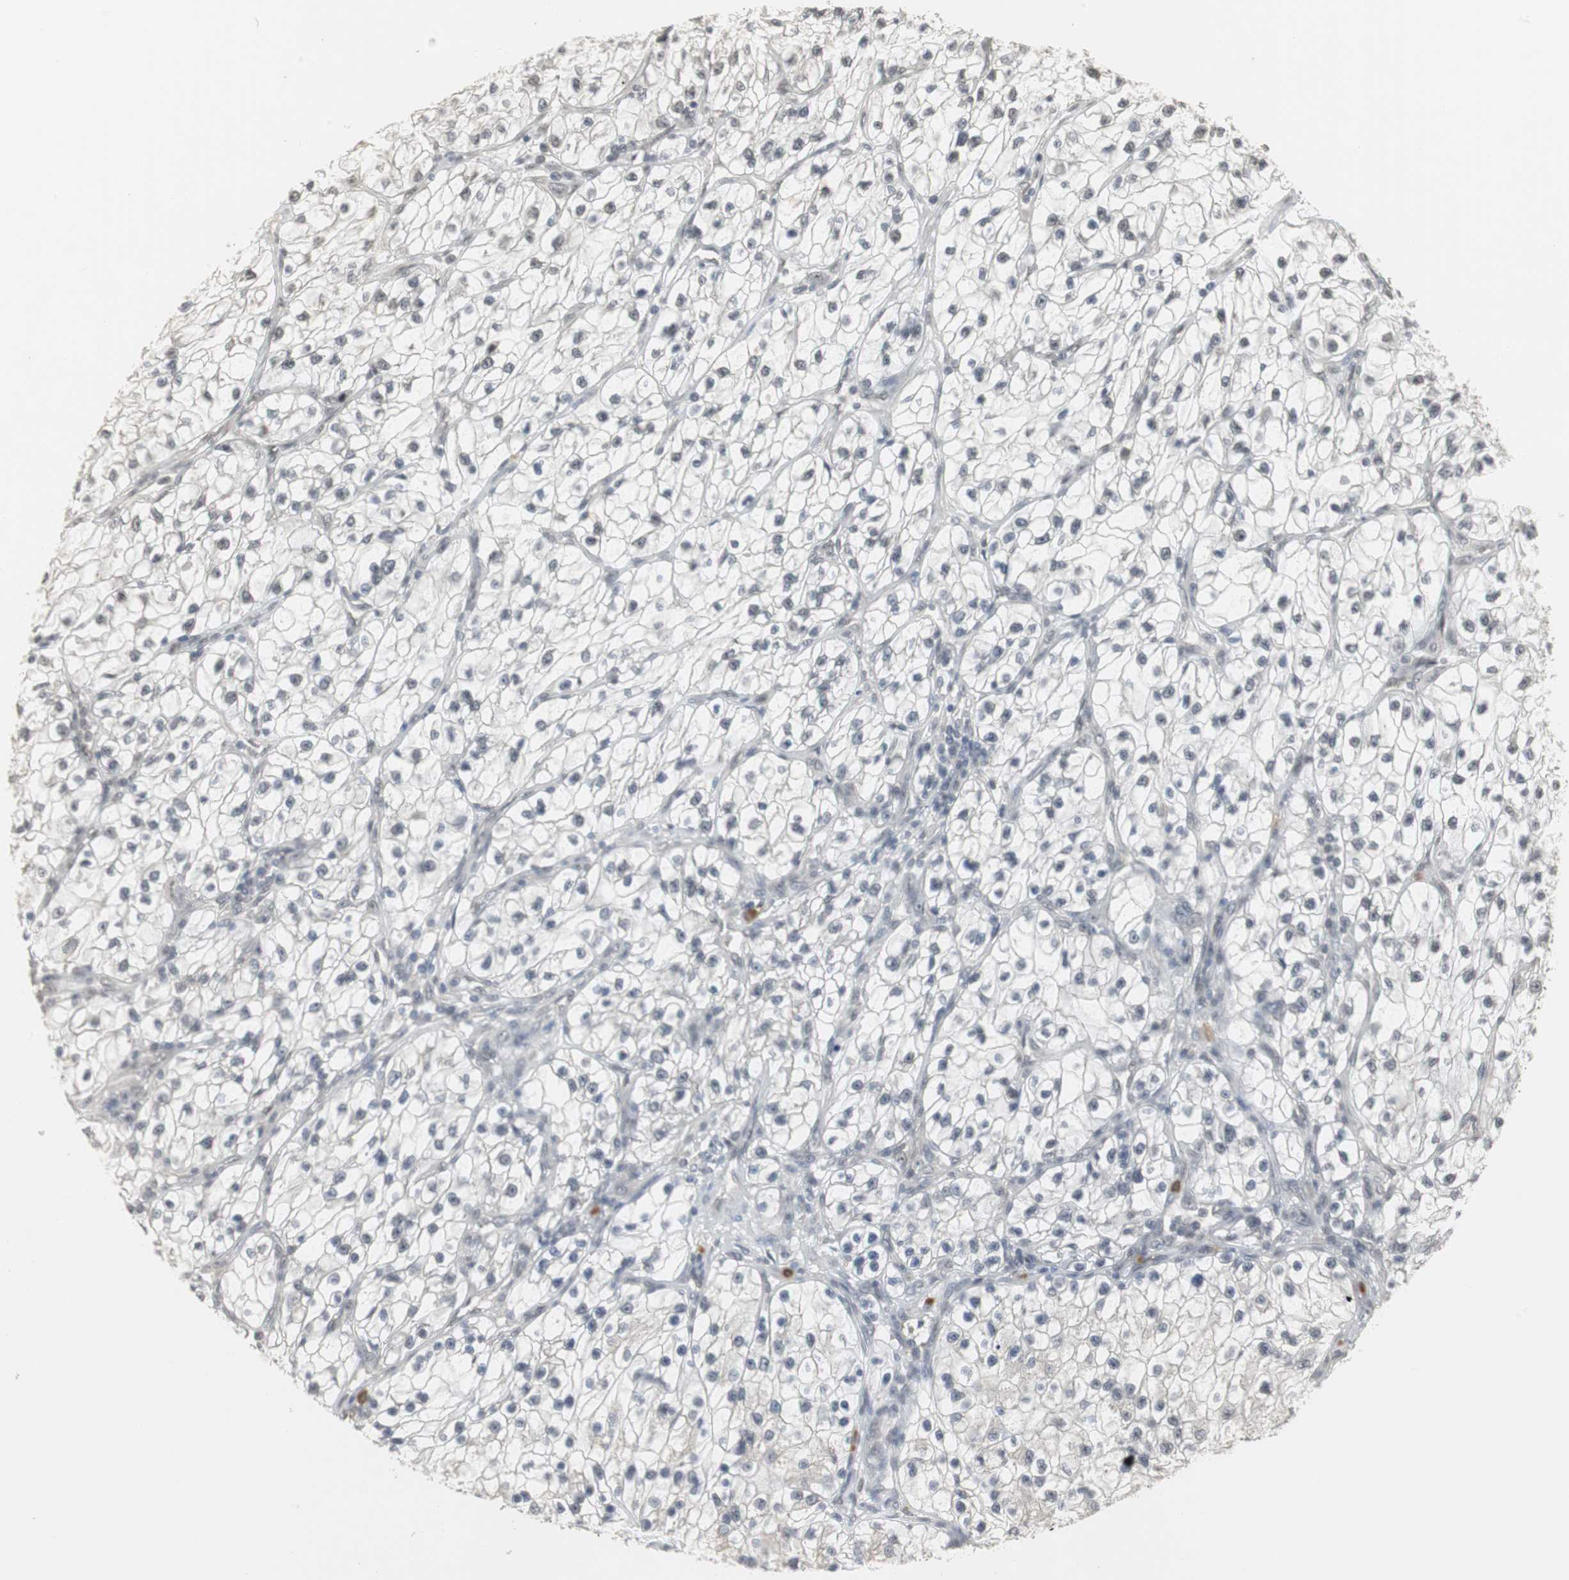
{"staining": {"intensity": "negative", "quantity": "none", "location": "none"}, "tissue": "renal cancer", "cell_type": "Tumor cells", "image_type": "cancer", "snomed": [{"axis": "morphology", "description": "Adenocarcinoma, NOS"}, {"axis": "topography", "description": "Kidney"}], "caption": "This is a histopathology image of immunohistochemistry staining of adenocarcinoma (renal), which shows no staining in tumor cells.", "gene": "ELOA", "patient": {"sex": "female", "age": 57}}